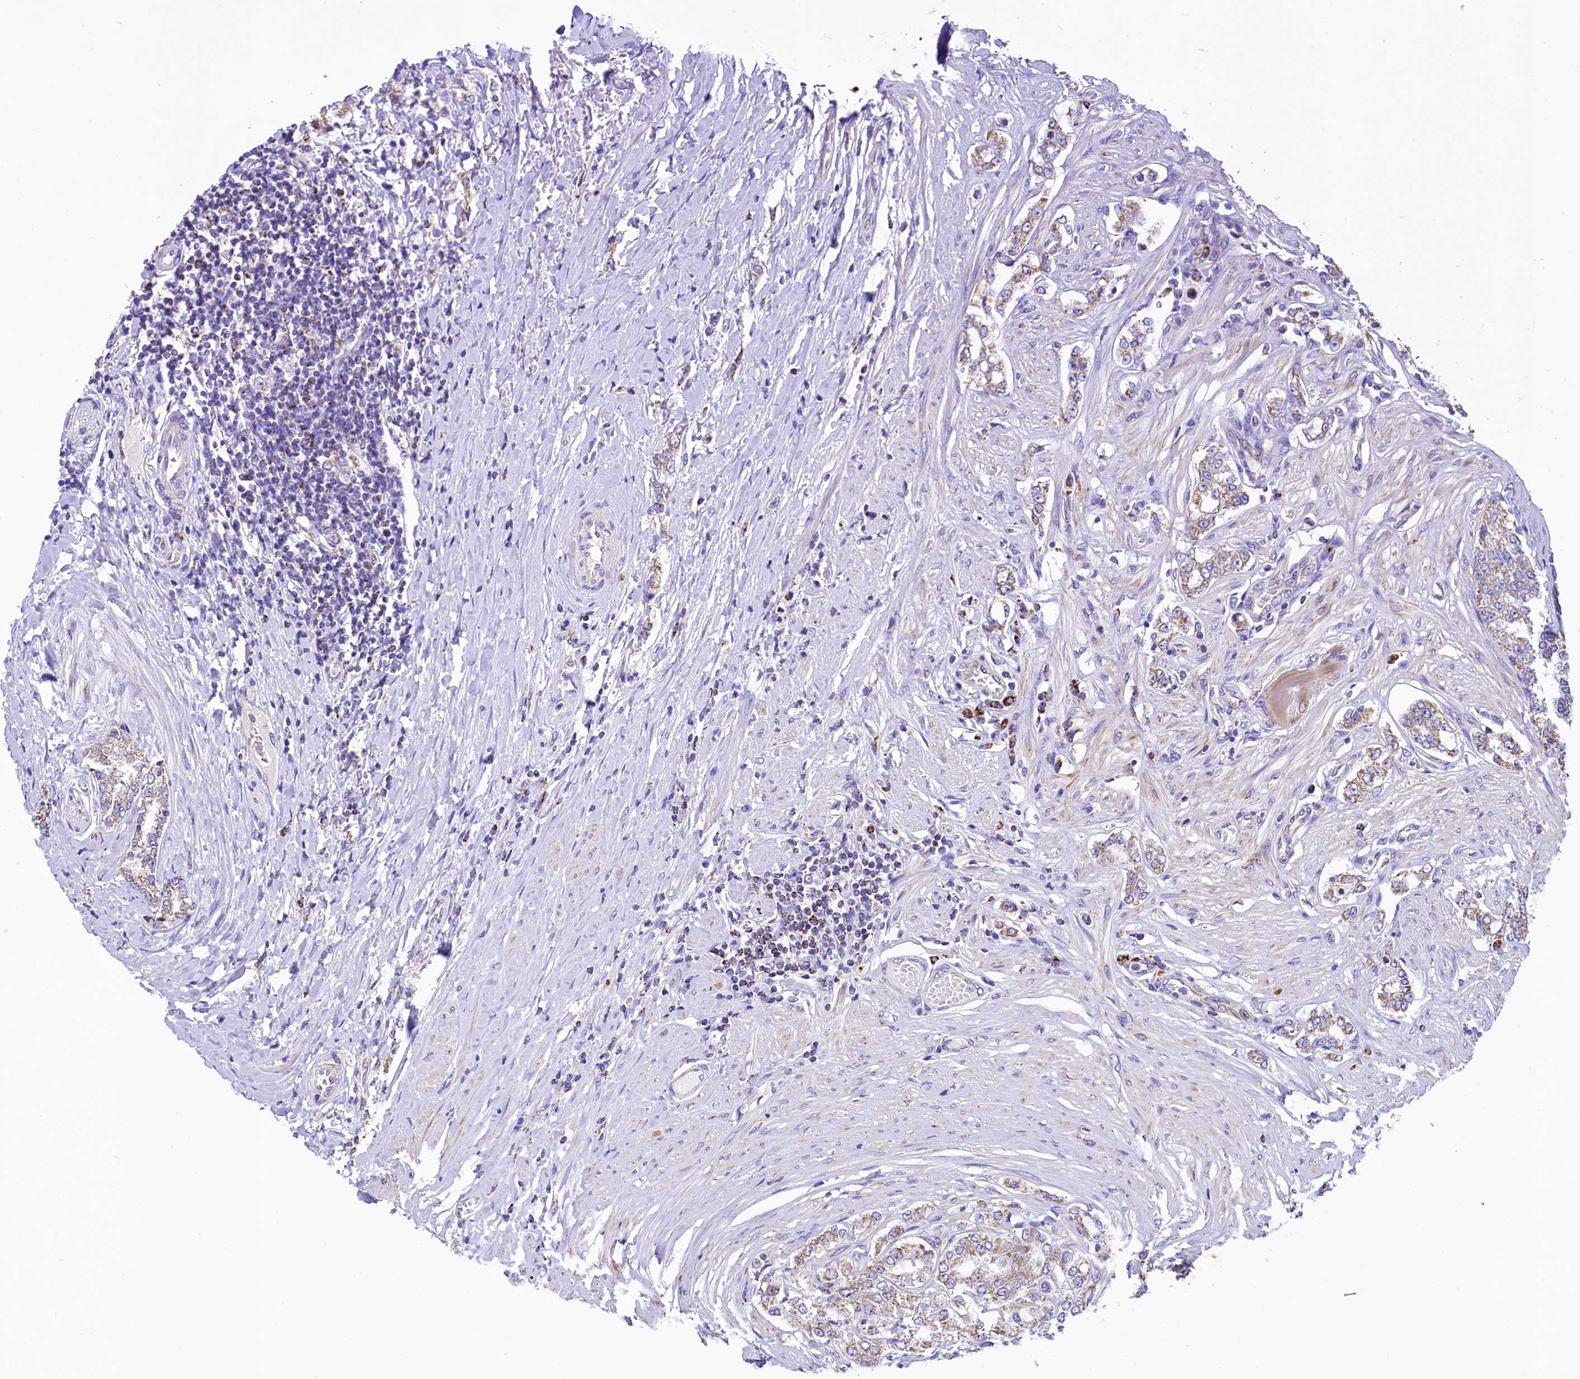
{"staining": {"intensity": "weak", "quantity": ">75%", "location": "cytoplasmic/membranous"}, "tissue": "prostate cancer", "cell_type": "Tumor cells", "image_type": "cancer", "snomed": [{"axis": "morphology", "description": "Adenocarcinoma, High grade"}, {"axis": "topography", "description": "Prostate"}], "caption": "Prostate cancer (high-grade adenocarcinoma) stained with a brown dye reveals weak cytoplasmic/membranous positive expression in about >75% of tumor cells.", "gene": "IDH3A", "patient": {"sex": "male", "age": 64}}